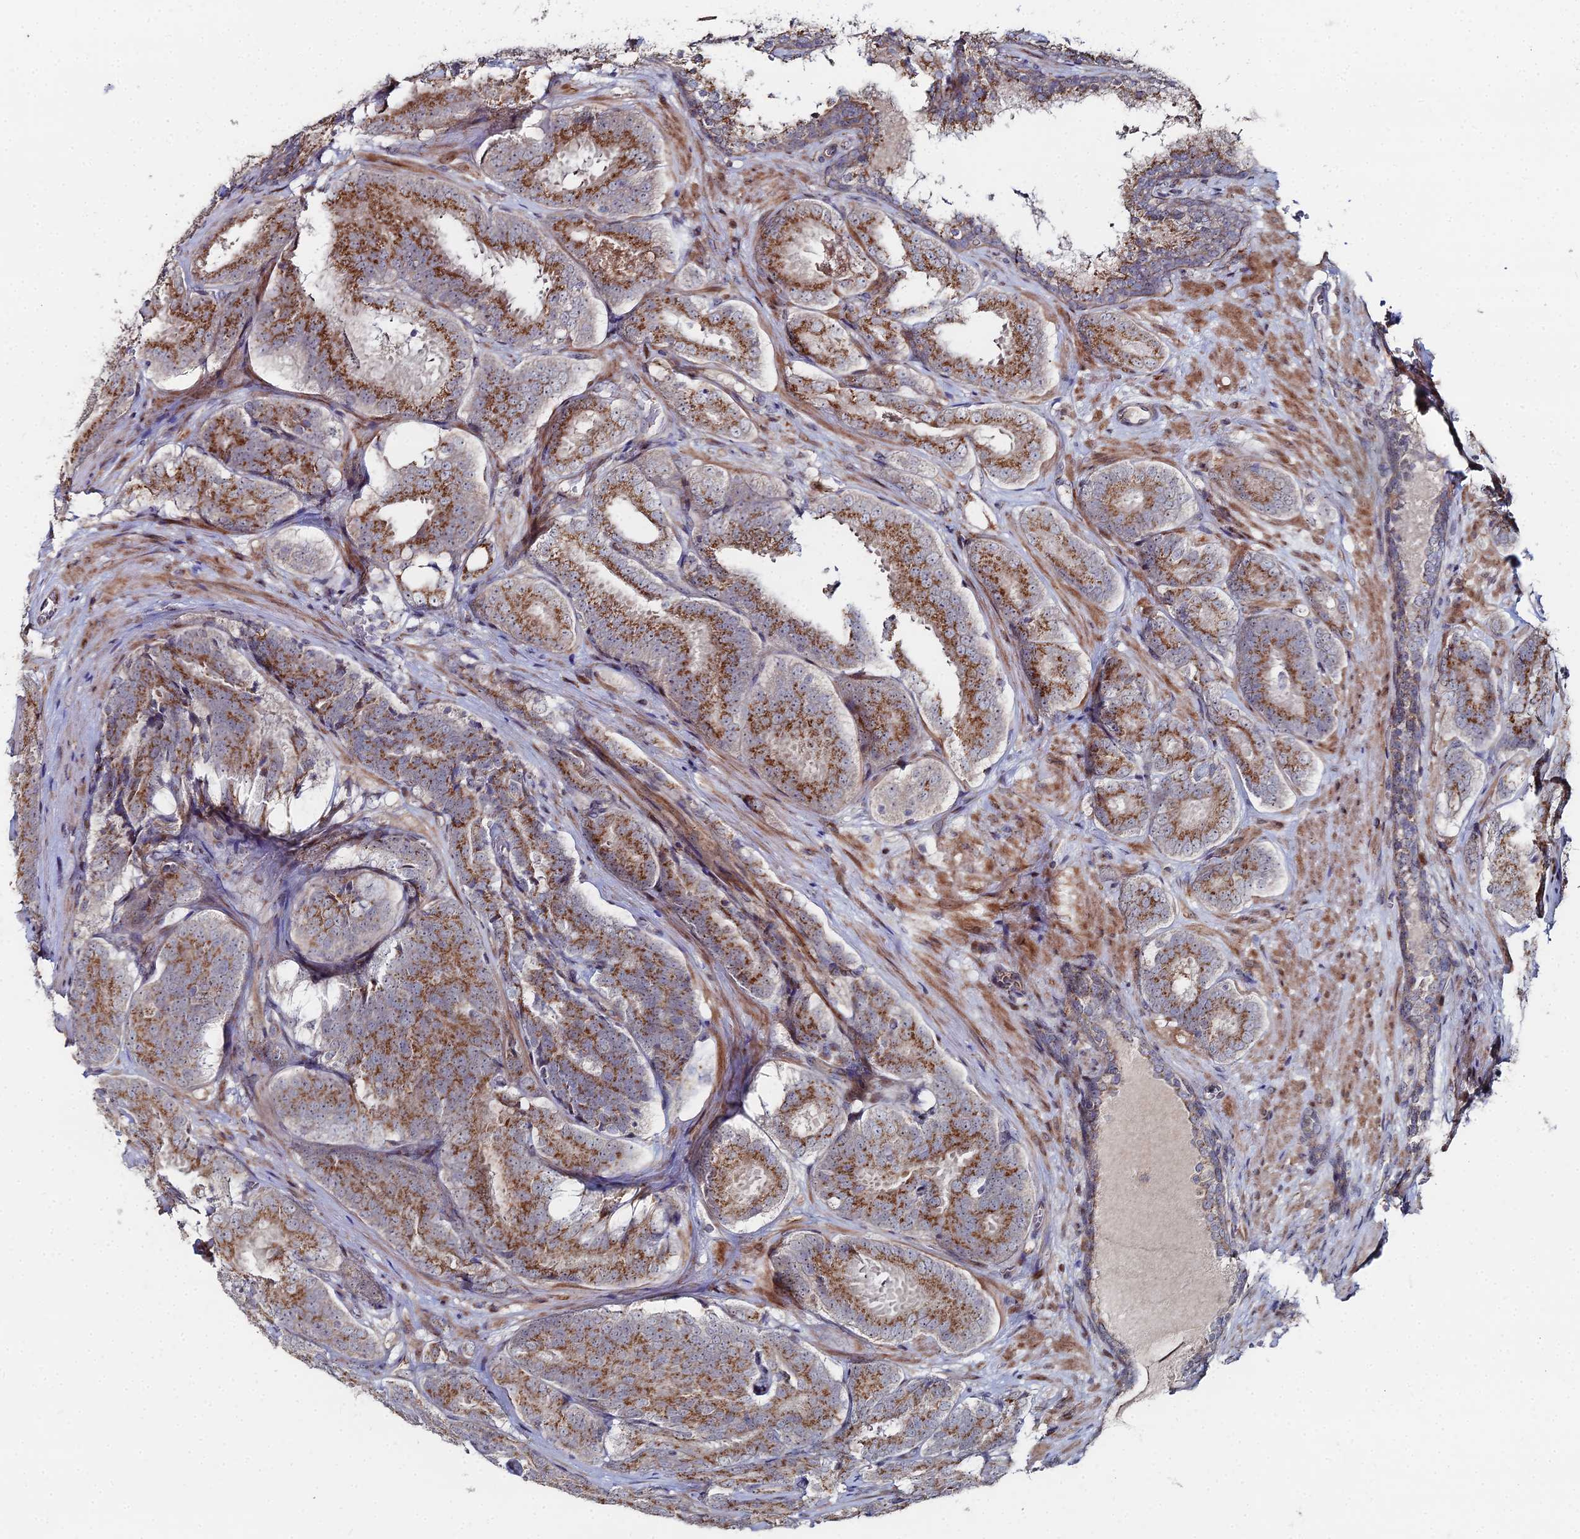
{"staining": {"intensity": "strong", "quantity": ">75%", "location": "cytoplasmic/membranous"}, "tissue": "prostate cancer", "cell_type": "Tumor cells", "image_type": "cancer", "snomed": [{"axis": "morphology", "description": "Adenocarcinoma, High grade"}, {"axis": "topography", "description": "Prostate"}], "caption": "A high amount of strong cytoplasmic/membranous staining is present in about >75% of tumor cells in prostate adenocarcinoma (high-grade) tissue.", "gene": "SGMS1", "patient": {"sex": "male", "age": 63}}